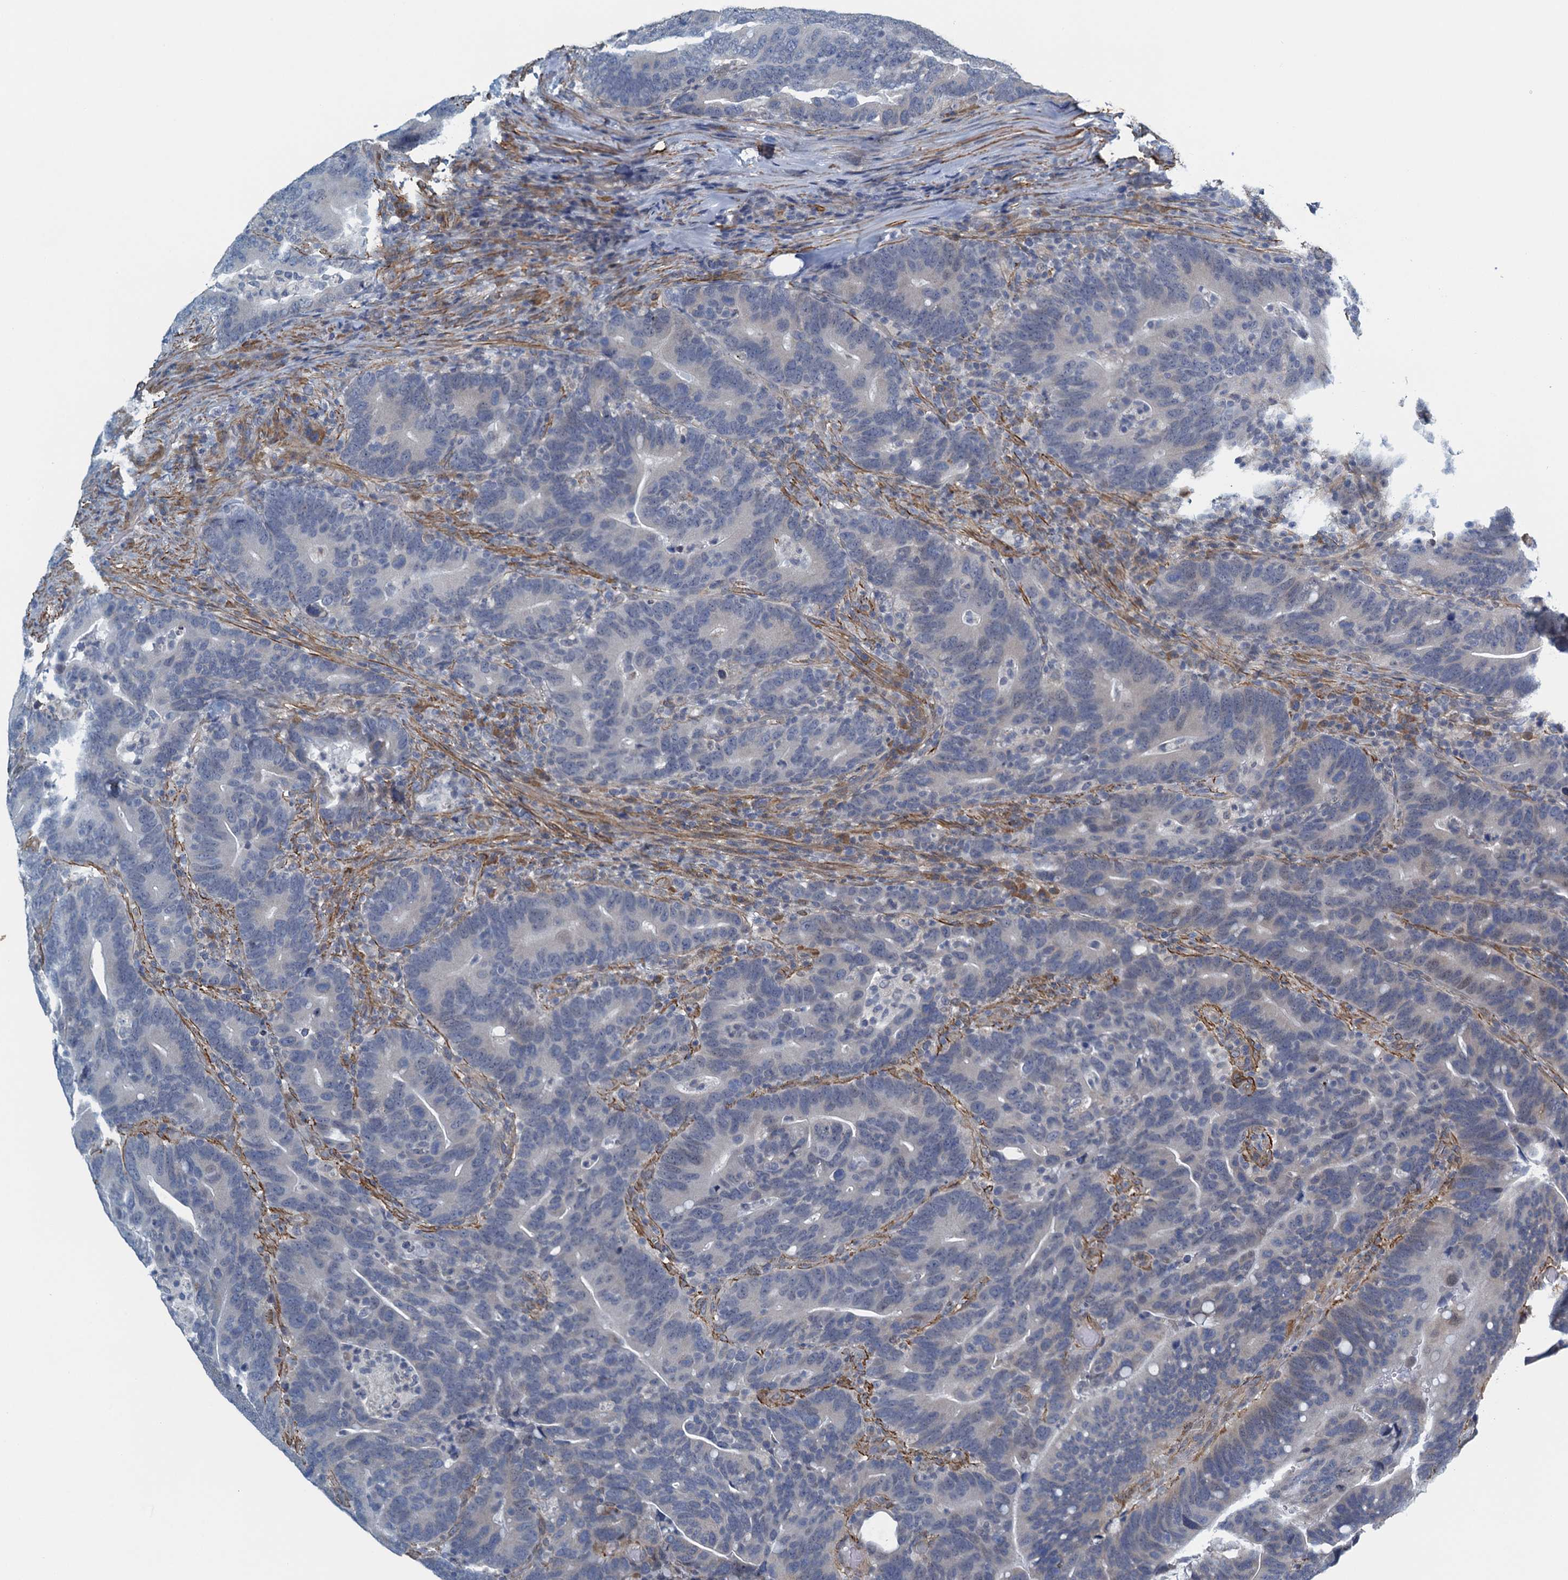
{"staining": {"intensity": "negative", "quantity": "none", "location": "none"}, "tissue": "colorectal cancer", "cell_type": "Tumor cells", "image_type": "cancer", "snomed": [{"axis": "morphology", "description": "Adenocarcinoma, NOS"}, {"axis": "topography", "description": "Colon"}], "caption": "Colorectal adenocarcinoma stained for a protein using immunohistochemistry (IHC) displays no staining tumor cells.", "gene": "ALG2", "patient": {"sex": "female", "age": 66}}